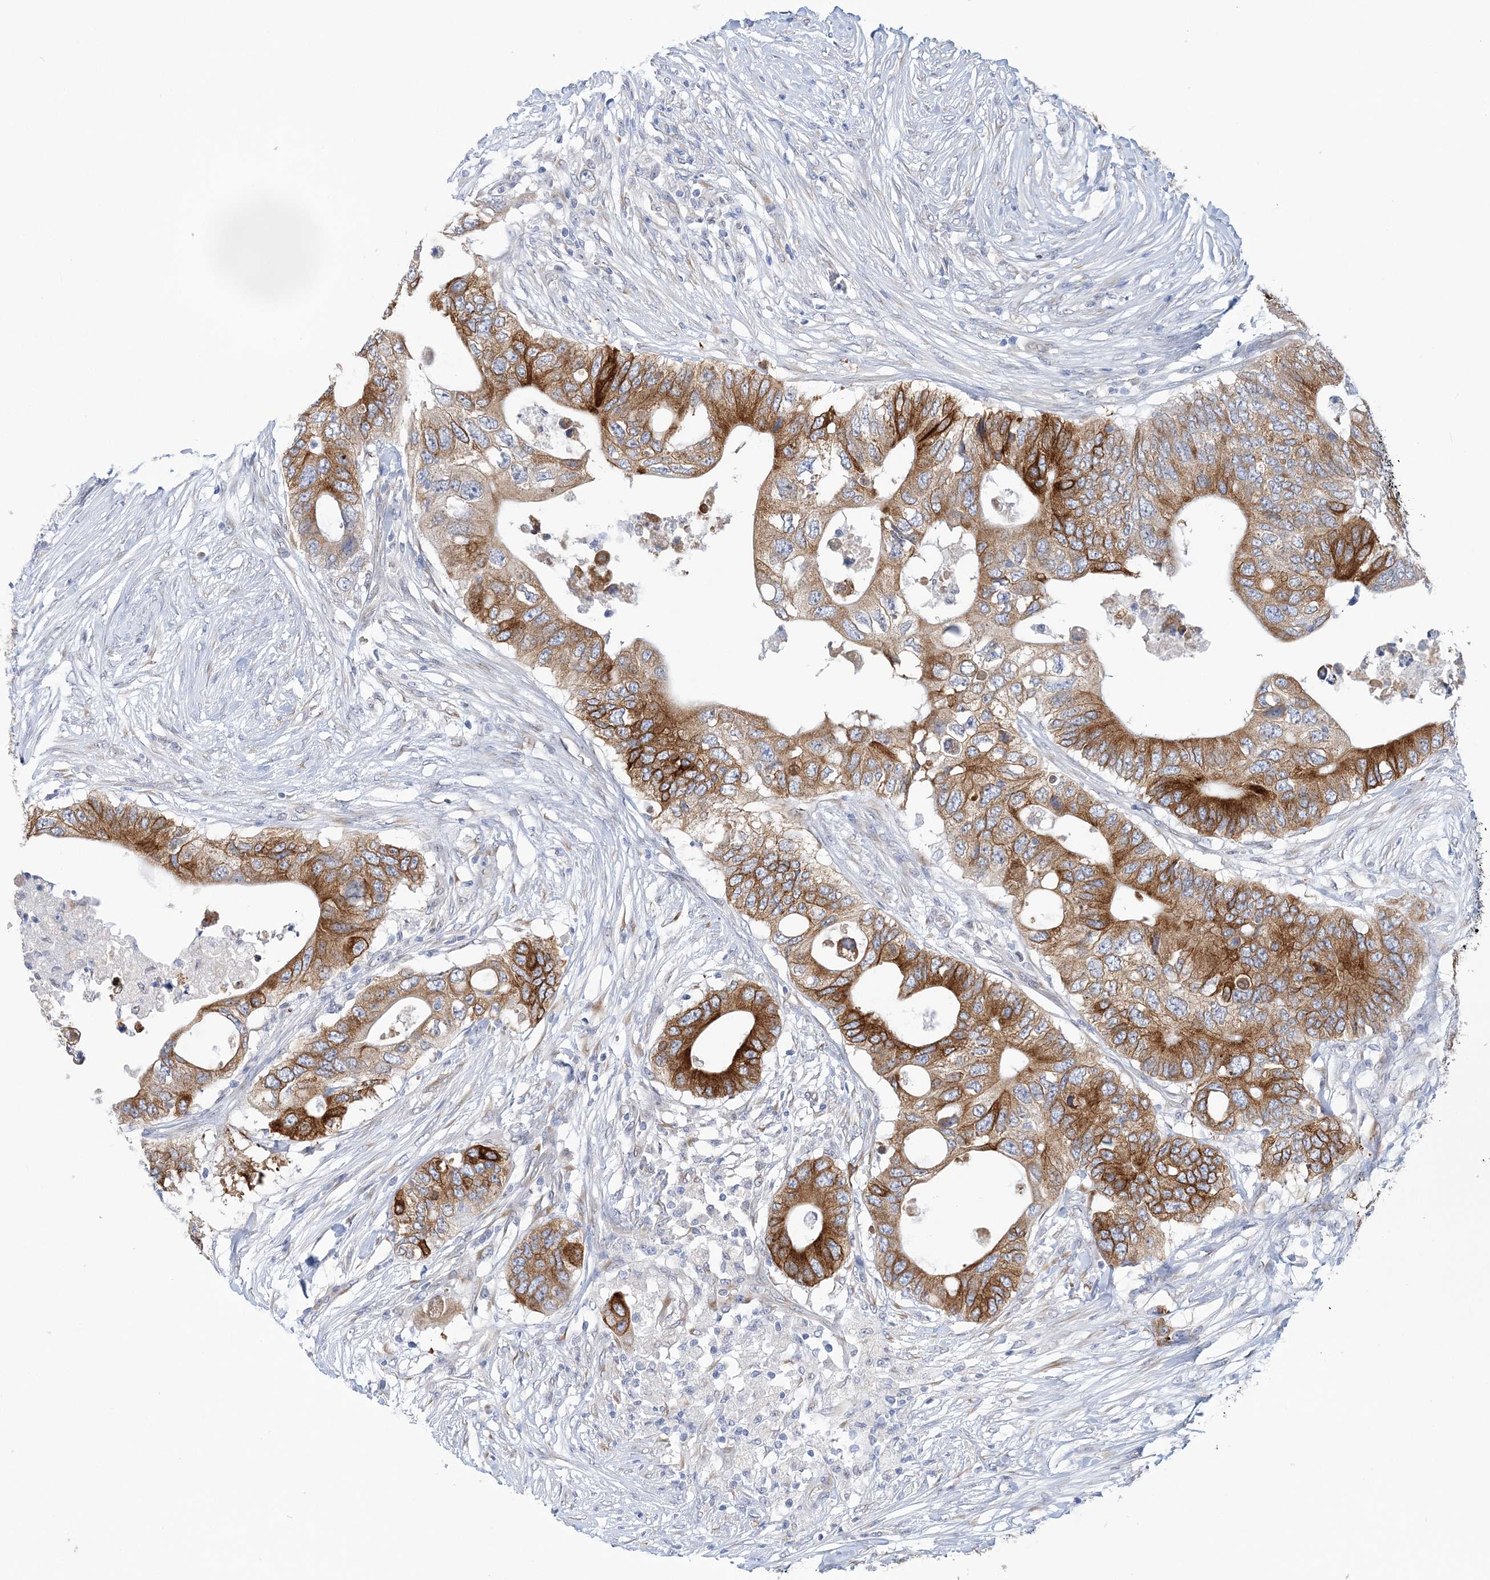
{"staining": {"intensity": "strong", "quantity": ">75%", "location": "cytoplasmic/membranous"}, "tissue": "colorectal cancer", "cell_type": "Tumor cells", "image_type": "cancer", "snomed": [{"axis": "morphology", "description": "Adenocarcinoma, NOS"}, {"axis": "topography", "description": "Colon"}], "caption": "A brown stain labels strong cytoplasmic/membranous positivity of a protein in human colorectal adenocarcinoma tumor cells.", "gene": "PLEKHG4B", "patient": {"sex": "male", "age": 71}}